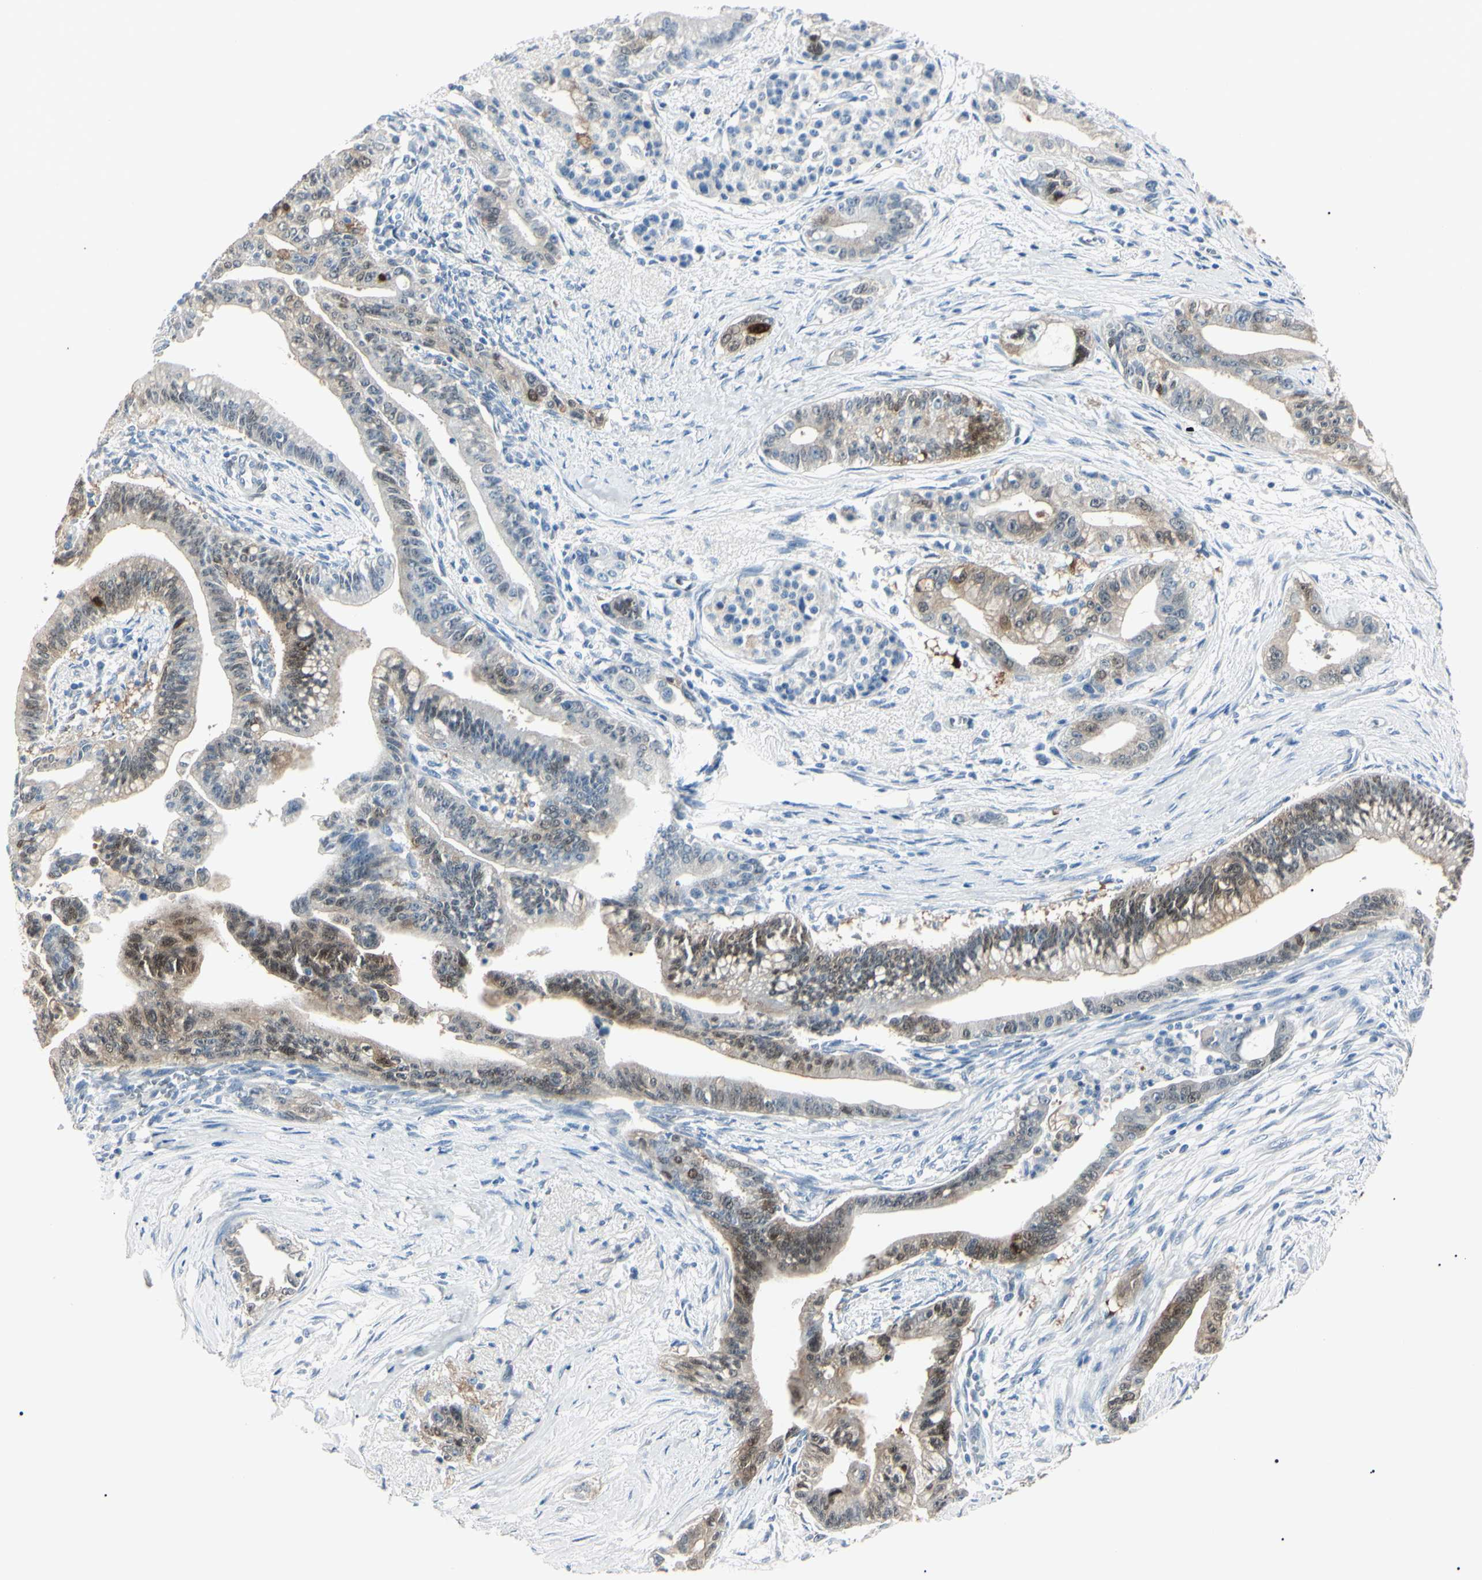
{"staining": {"intensity": "moderate", "quantity": "25%-75%", "location": "cytoplasmic/membranous,nuclear"}, "tissue": "pancreatic cancer", "cell_type": "Tumor cells", "image_type": "cancer", "snomed": [{"axis": "morphology", "description": "Adenocarcinoma, NOS"}, {"axis": "topography", "description": "Pancreas"}], "caption": "There is medium levels of moderate cytoplasmic/membranous and nuclear staining in tumor cells of pancreatic cancer, as demonstrated by immunohistochemical staining (brown color).", "gene": "AKR1C3", "patient": {"sex": "male", "age": 70}}